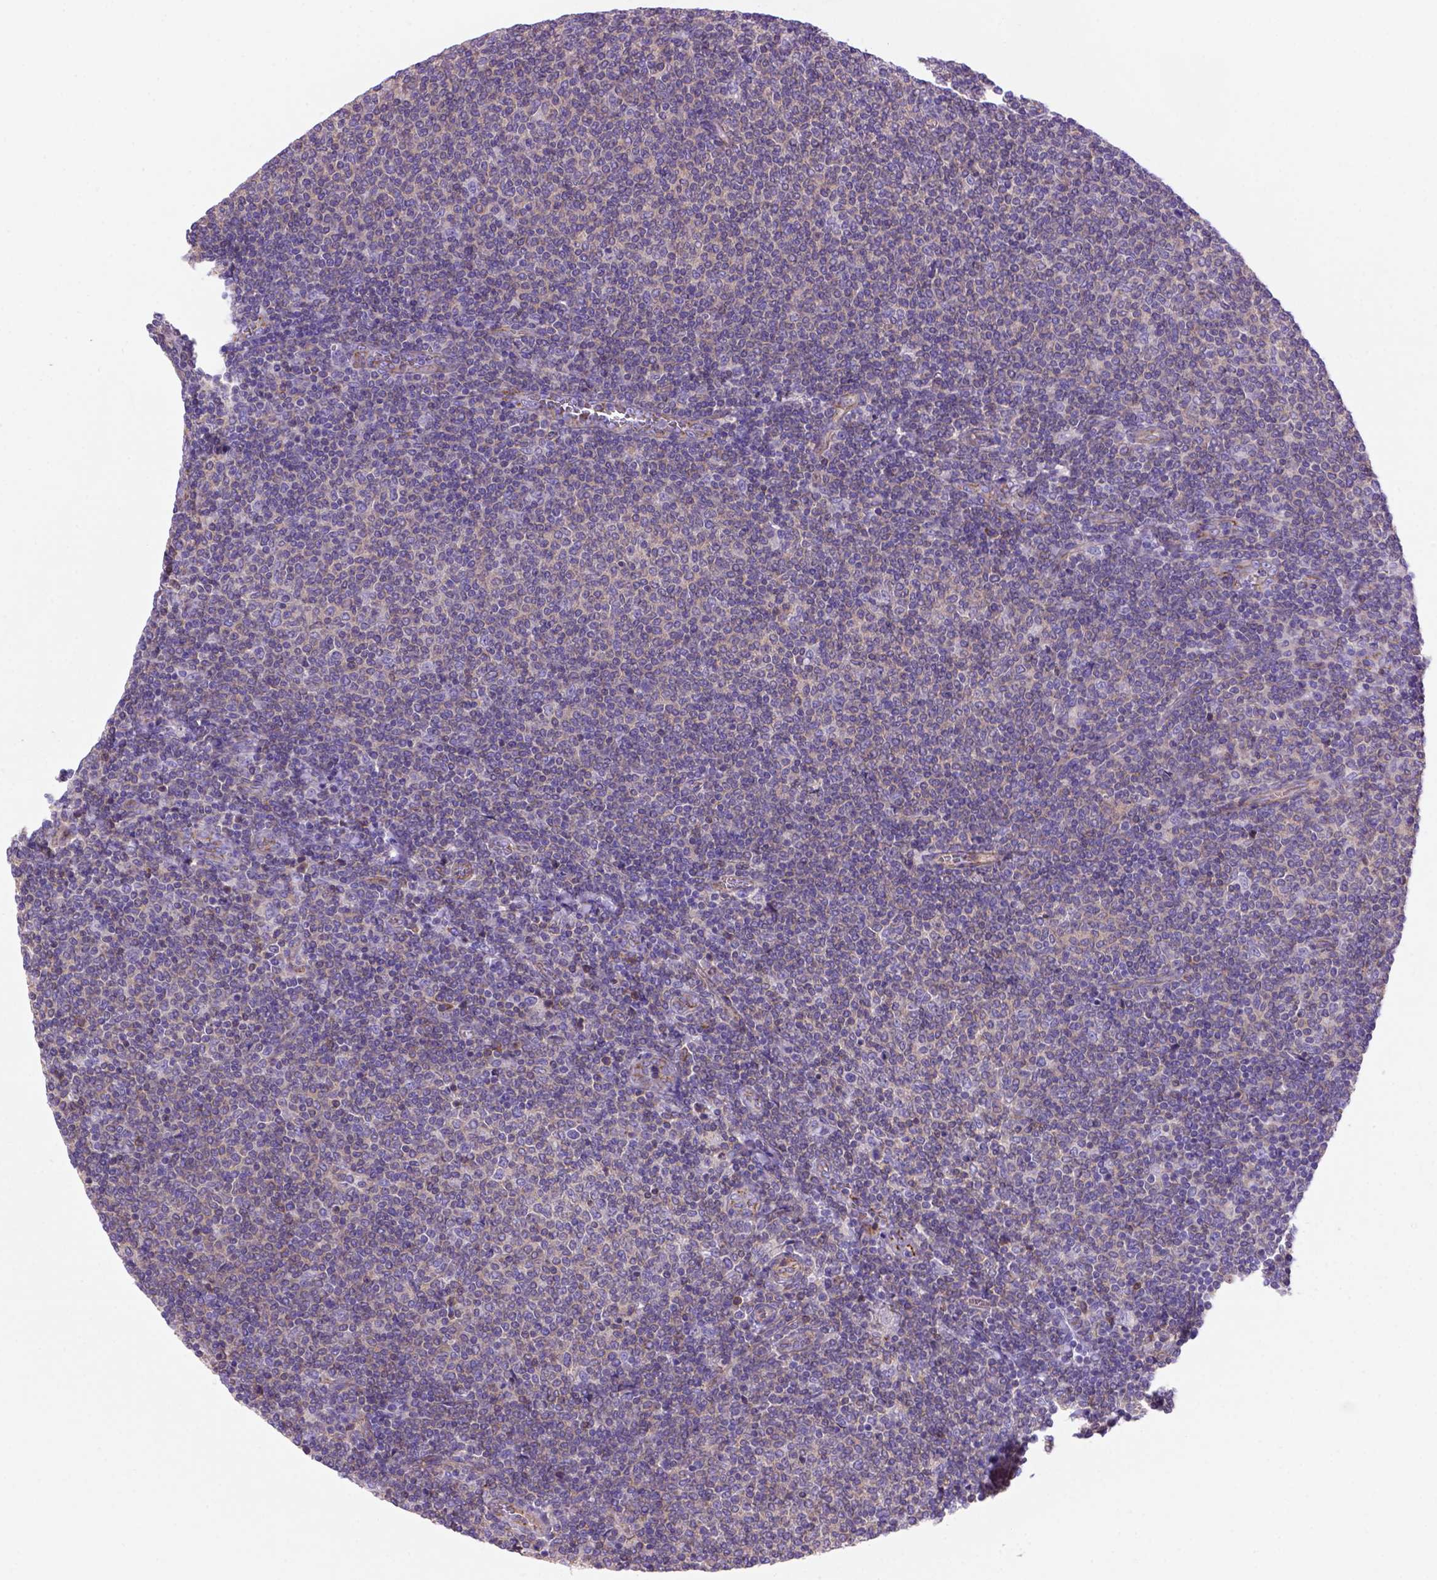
{"staining": {"intensity": "weak", "quantity": "<25%", "location": "cytoplasmic/membranous"}, "tissue": "lymphoma", "cell_type": "Tumor cells", "image_type": "cancer", "snomed": [{"axis": "morphology", "description": "Malignant lymphoma, non-Hodgkin's type, Low grade"}, {"axis": "topography", "description": "Lymph node"}], "caption": "Histopathology image shows no protein expression in tumor cells of lymphoma tissue.", "gene": "PEX12", "patient": {"sex": "male", "age": 52}}